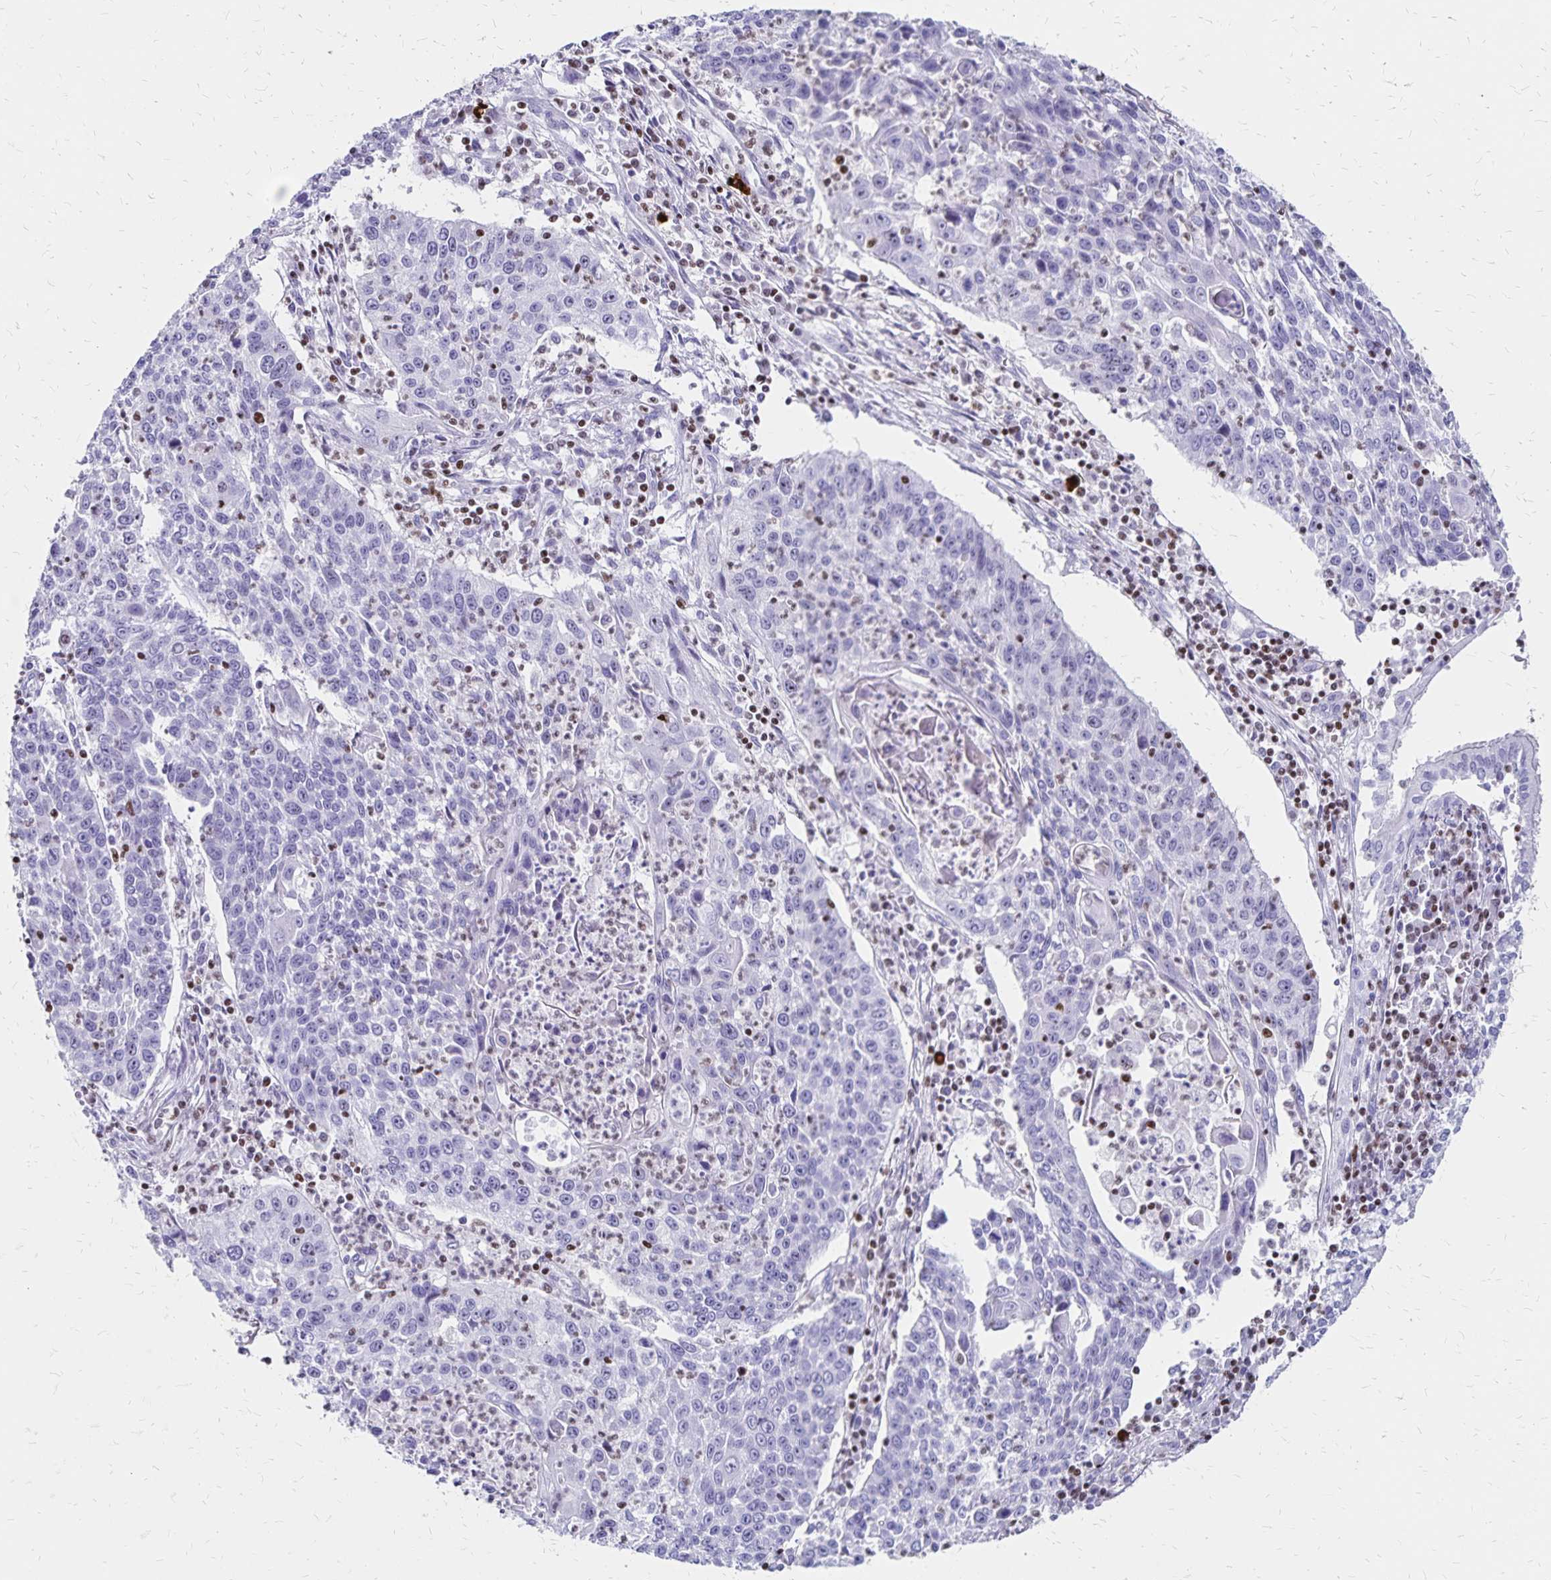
{"staining": {"intensity": "negative", "quantity": "none", "location": "none"}, "tissue": "lung cancer", "cell_type": "Tumor cells", "image_type": "cancer", "snomed": [{"axis": "morphology", "description": "Squamous cell carcinoma, NOS"}, {"axis": "morphology", "description": "Squamous cell carcinoma, metastatic, NOS"}, {"axis": "topography", "description": "Lung"}, {"axis": "topography", "description": "Pleura, NOS"}], "caption": "Immunohistochemistry (IHC) of metastatic squamous cell carcinoma (lung) reveals no positivity in tumor cells.", "gene": "IKZF1", "patient": {"sex": "male", "age": 72}}